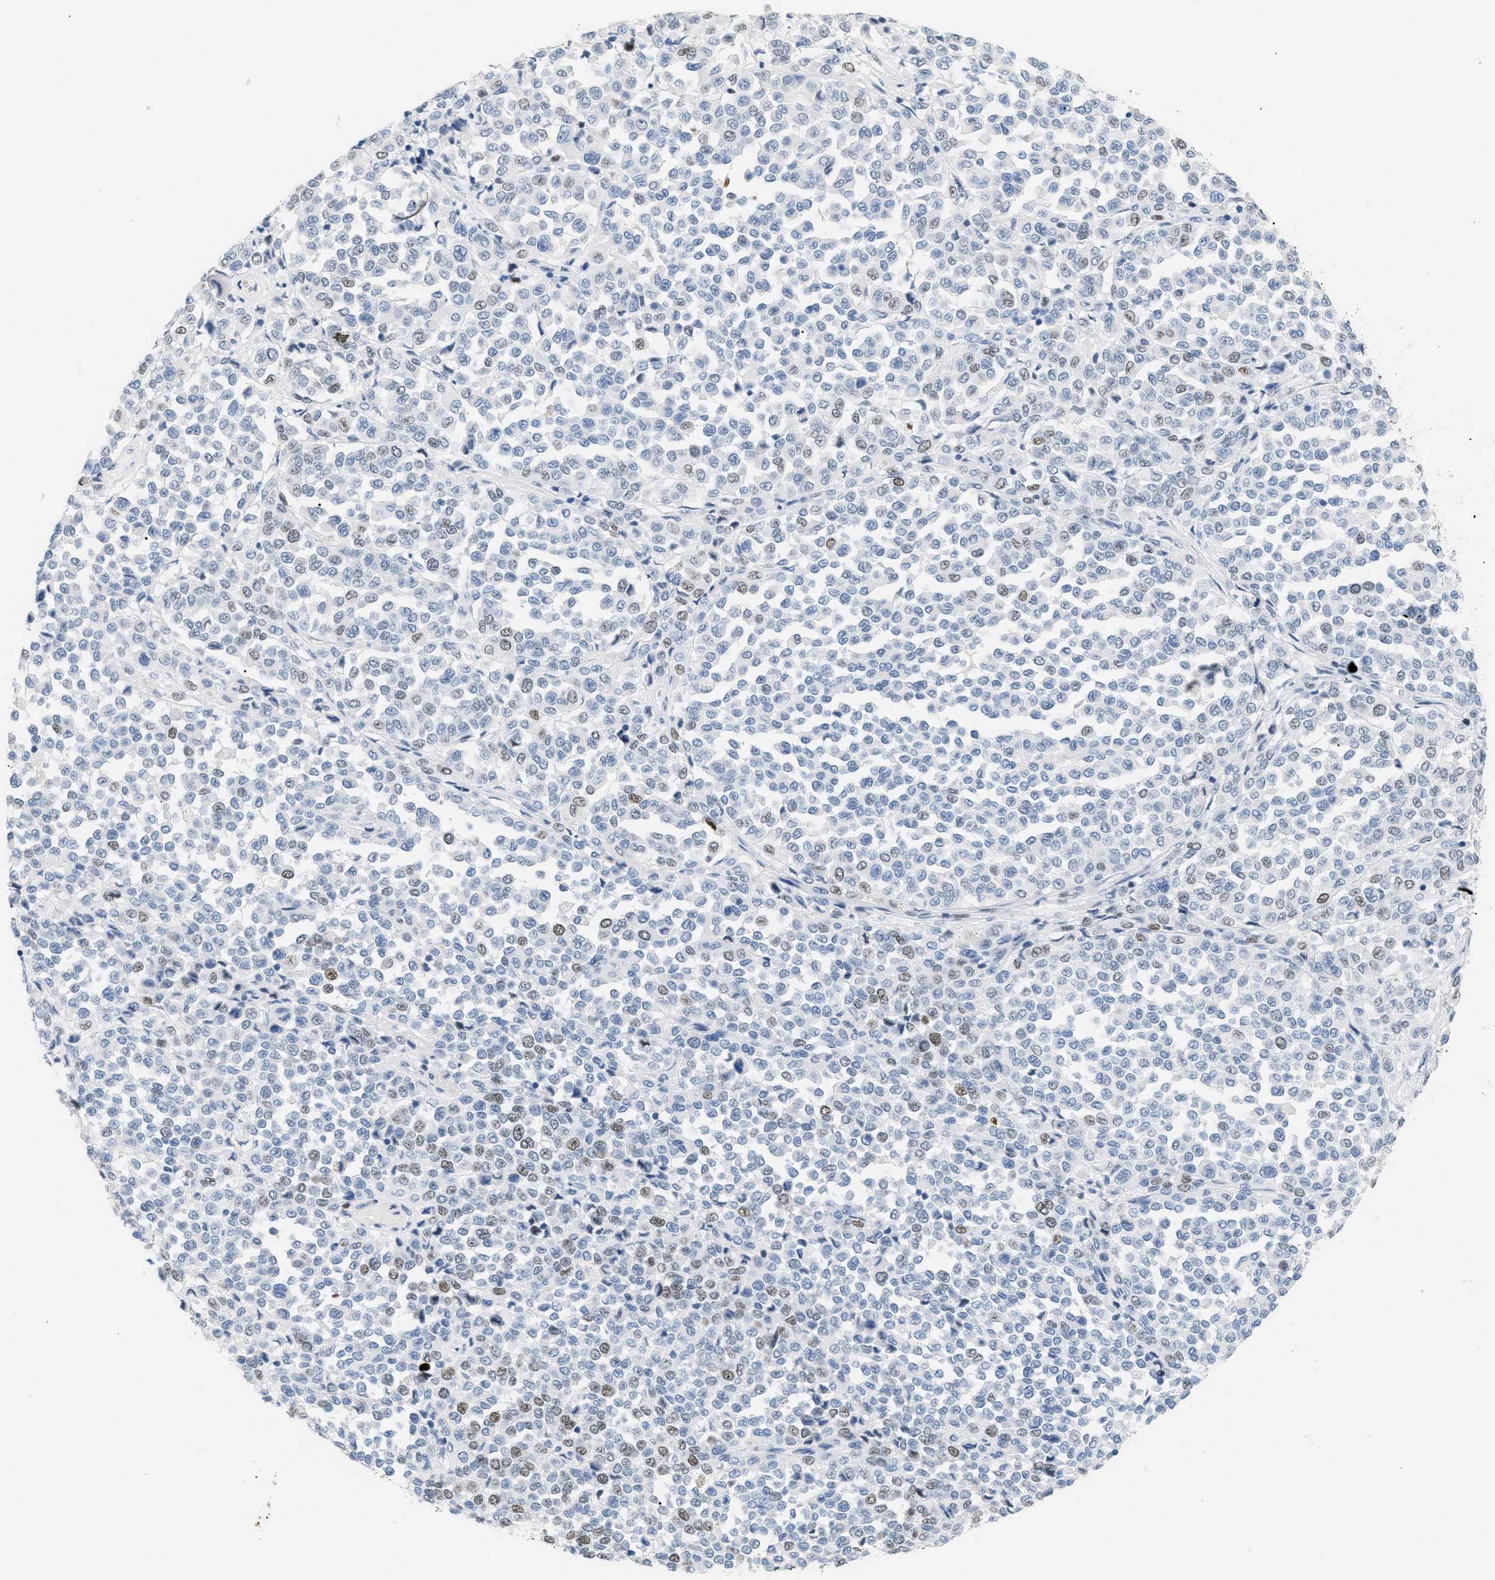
{"staining": {"intensity": "weak", "quantity": "<25%", "location": "nuclear"}, "tissue": "melanoma", "cell_type": "Tumor cells", "image_type": "cancer", "snomed": [{"axis": "morphology", "description": "Malignant melanoma, Metastatic site"}, {"axis": "topography", "description": "Pancreas"}], "caption": "Immunohistochemical staining of melanoma exhibits no significant staining in tumor cells.", "gene": "MCM7", "patient": {"sex": "female", "age": 30}}